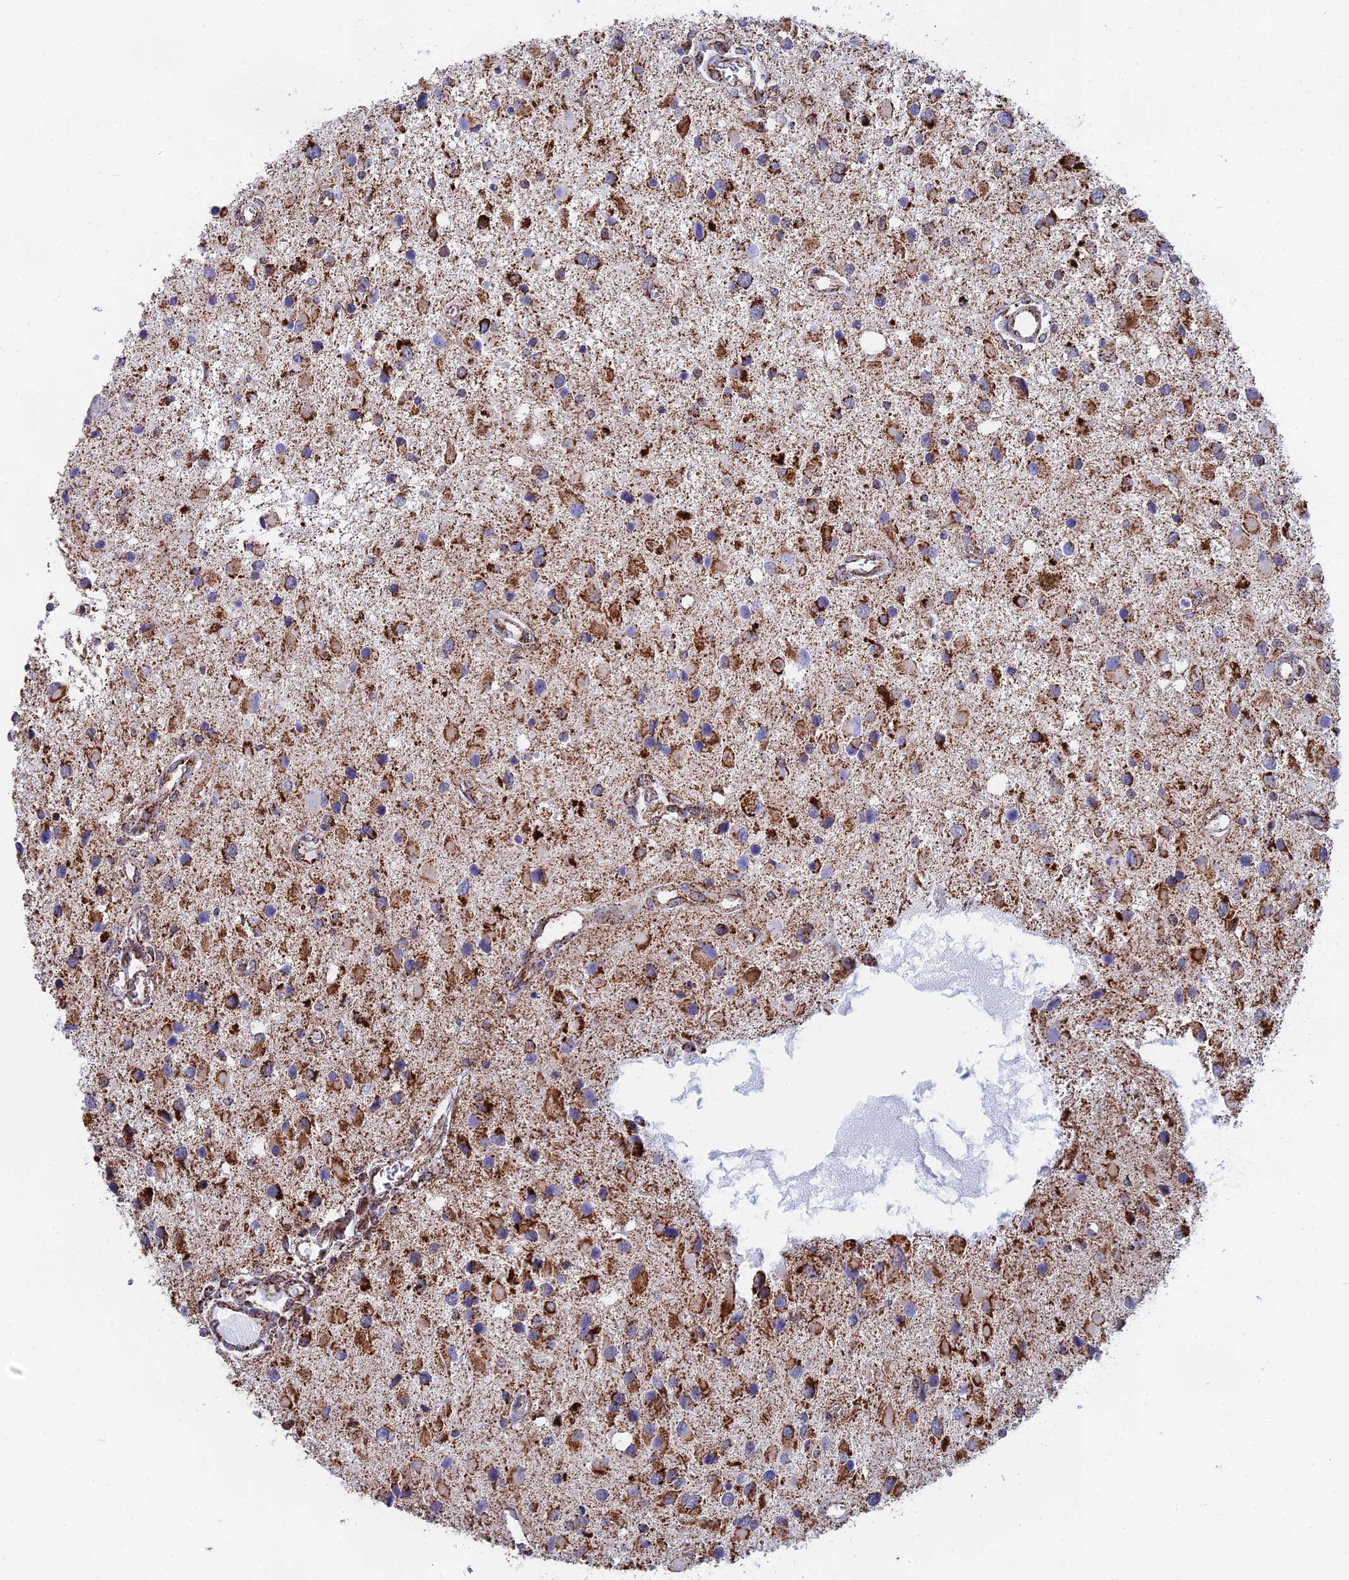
{"staining": {"intensity": "strong", "quantity": "25%-75%", "location": "cytoplasmic/membranous"}, "tissue": "glioma", "cell_type": "Tumor cells", "image_type": "cancer", "snomed": [{"axis": "morphology", "description": "Glioma, malignant, High grade"}, {"axis": "topography", "description": "Brain"}], "caption": "The immunohistochemical stain highlights strong cytoplasmic/membranous expression in tumor cells of malignant glioma (high-grade) tissue.", "gene": "CDC16", "patient": {"sex": "male", "age": 53}}